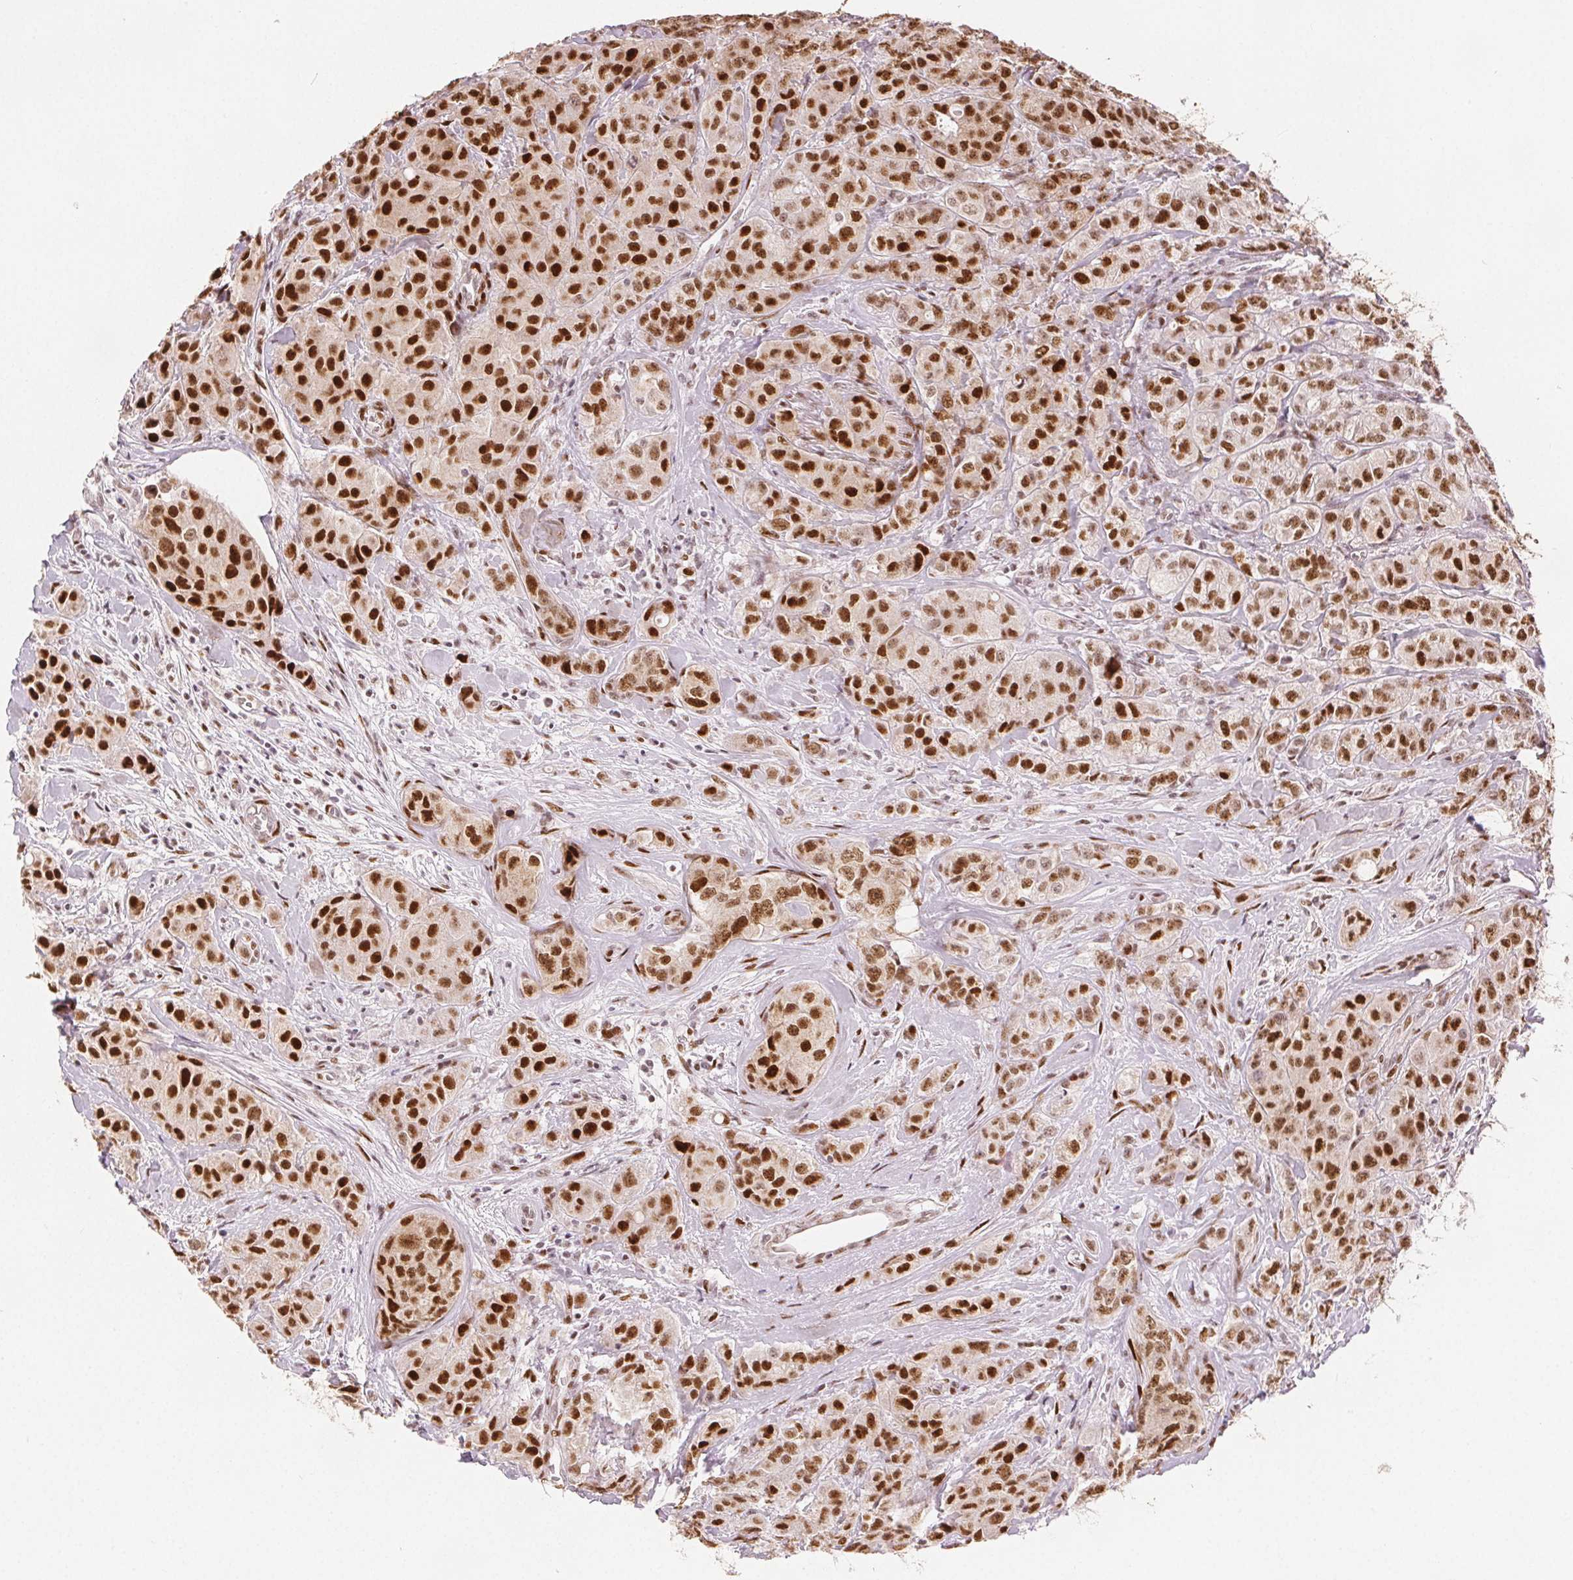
{"staining": {"intensity": "strong", "quantity": ">75%", "location": "nuclear"}, "tissue": "breast cancer", "cell_type": "Tumor cells", "image_type": "cancer", "snomed": [{"axis": "morphology", "description": "Duct carcinoma"}, {"axis": "topography", "description": "Breast"}], "caption": "Breast intraductal carcinoma stained with IHC shows strong nuclear expression in about >75% of tumor cells.", "gene": "ZNF703", "patient": {"sex": "female", "age": 43}}